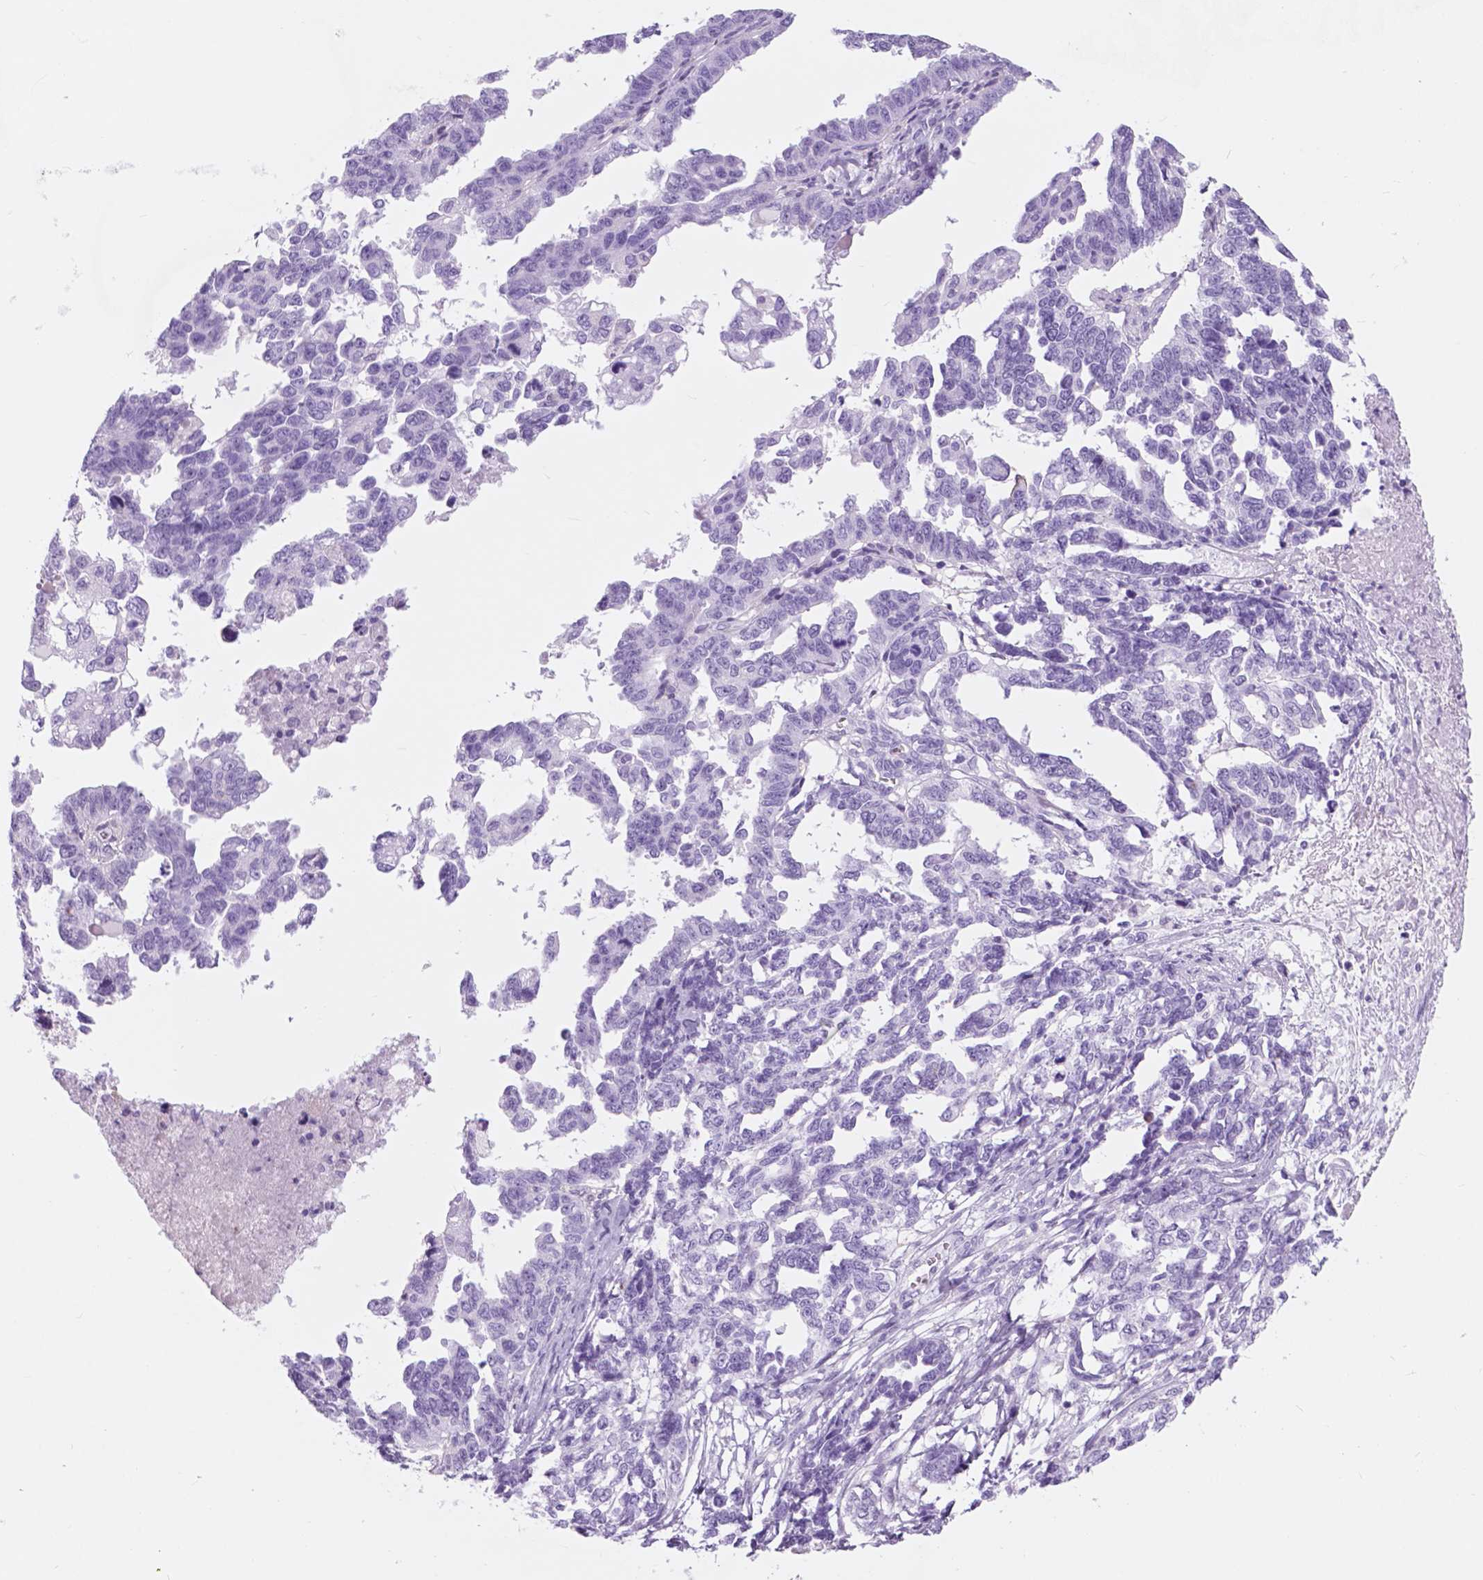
{"staining": {"intensity": "negative", "quantity": "none", "location": "none"}, "tissue": "ovarian cancer", "cell_type": "Tumor cells", "image_type": "cancer", "snomed": [{"axis": "morphology", "description": "Cystadenocarcinoma, serous, NOS"}, {"axis": "topography", "description": "Ovary"}], "caption": "Immunohistochemistry image of human ovarian cancer (serous cystadenocarcinoma) stained for a protein (brown), which shows no staining in tumor cells.", "gene": "FXYD2", "patient": {"sex": "female", "age": 69}}